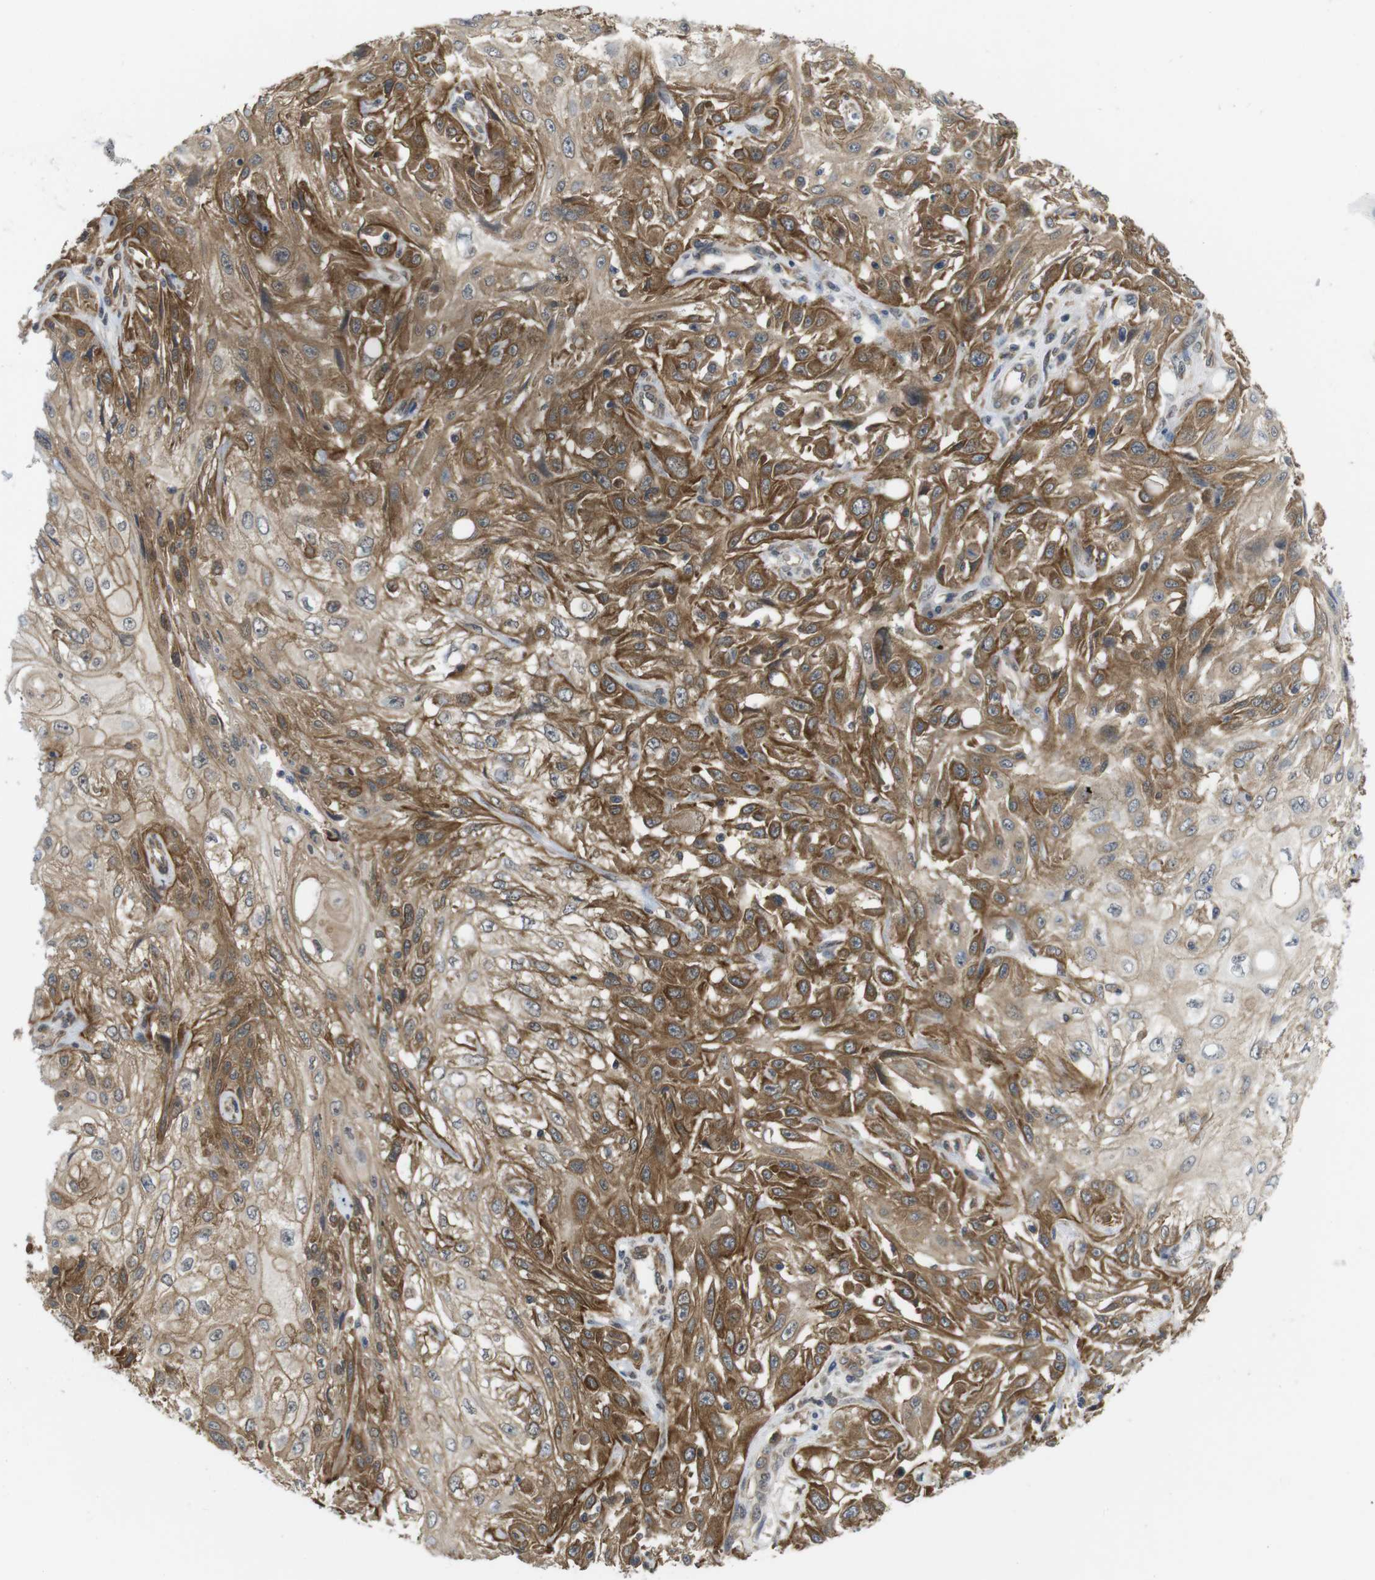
{"staining": {"intensity": "moderate", "quantity": ">75%", "location": "cytoplasmic/membranous"}, "tissue": "skin cancer", "cell_type": "Tumor cells", "image_type": "cancer", "snomed": [{"axis": "morphology", "description": "Squamous cell carcinoma, NOS"}, {"axis": "topography", "description": "Skin"}], "caption": "Immunohistochemistry (IHC) (DAB (3,3'-diaminobenzidine)) staining of skin cancer displays moderate cytoplasmic/membranous protein positivity in about >75% of tumor cells. The staining was performed using DAB (3,3'-diaminobenzidine), with brown indicating positive protein expression. Nuclei are stained blue with hematoxylin.", "gene": "ZDHHC5", "patient": {"sex": "male", "age": 75}}